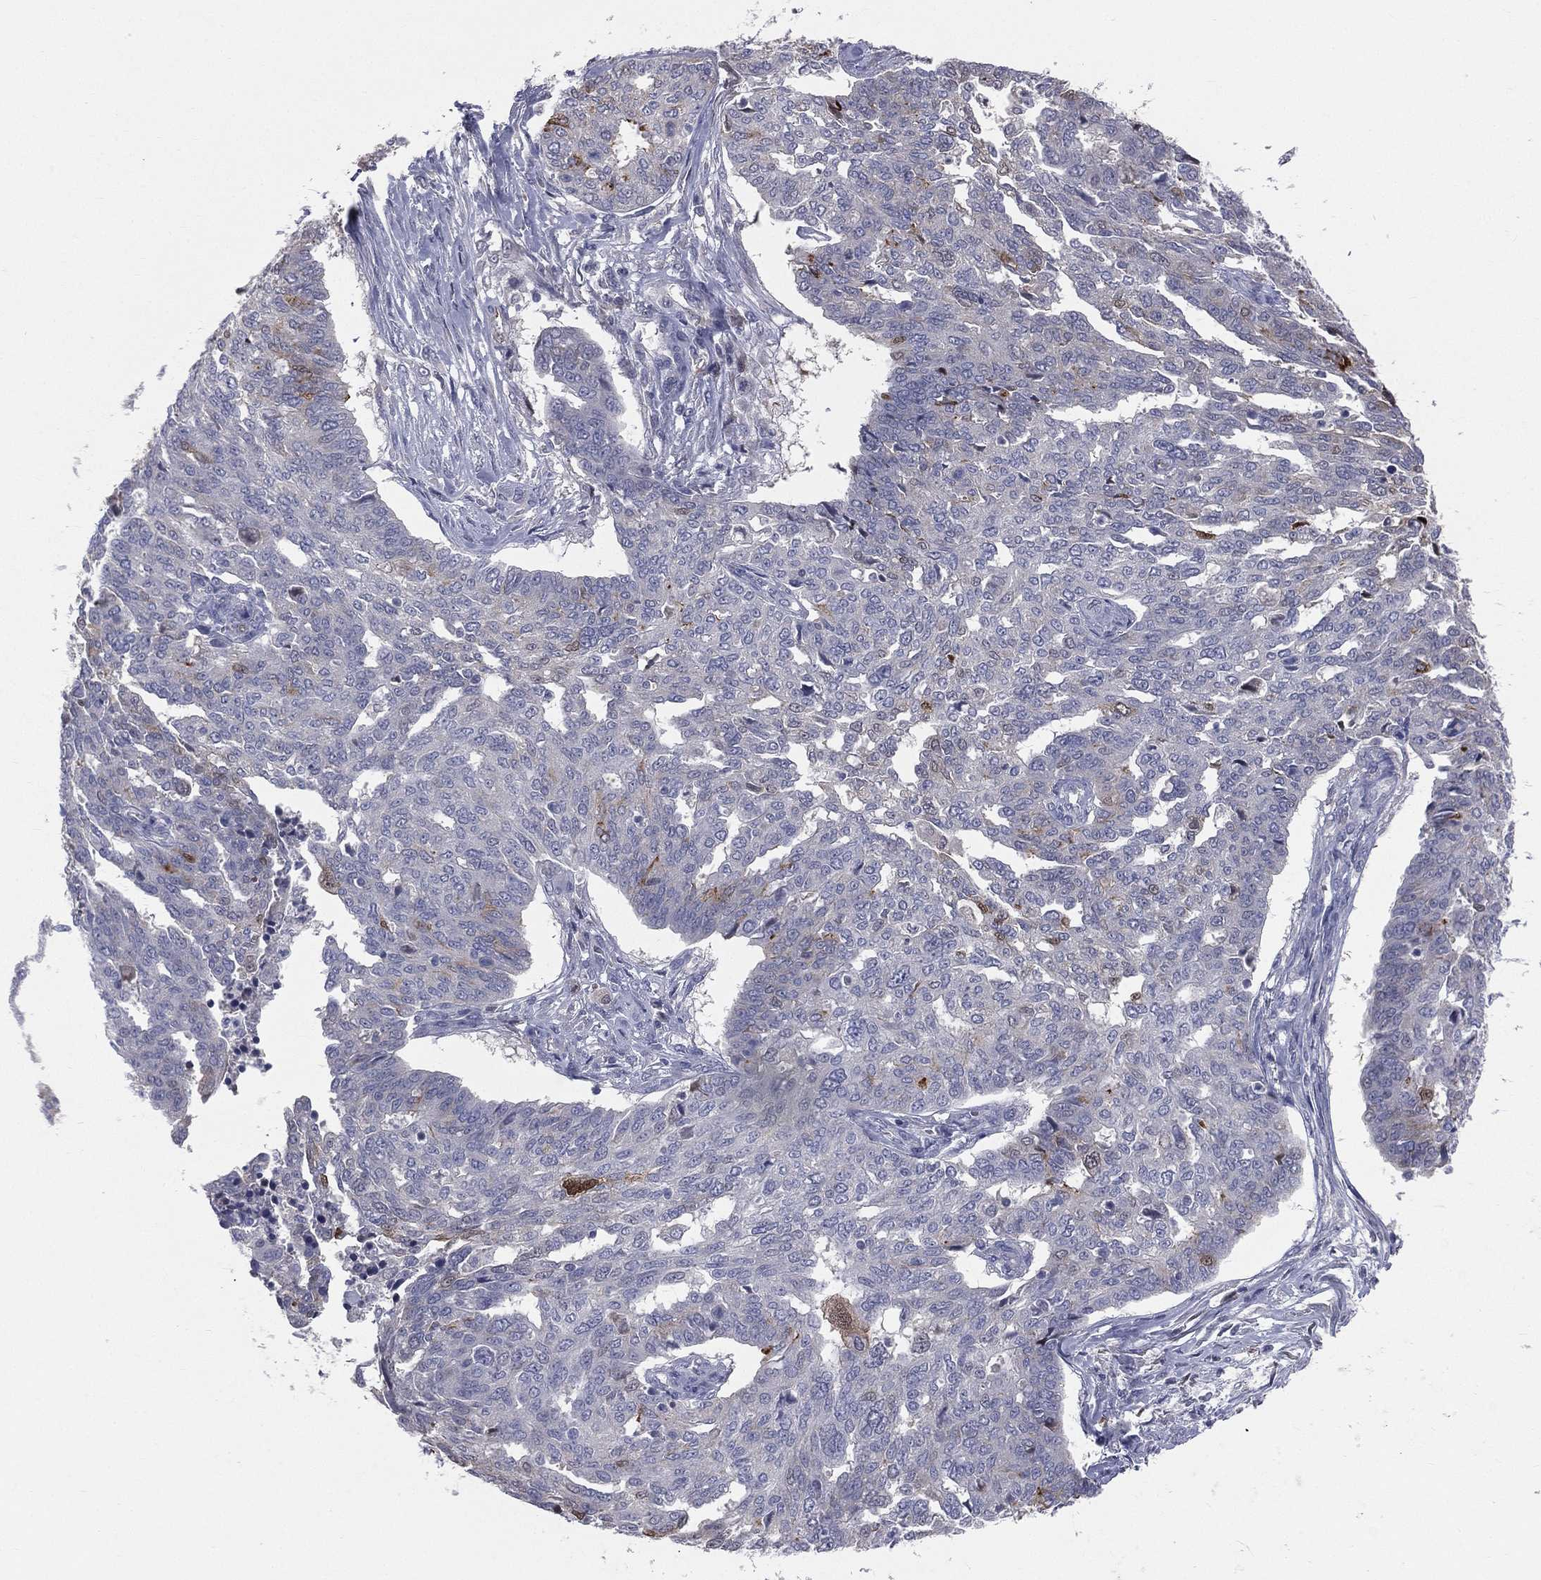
{"staining": {"intensity": "moderate", "quantity": "<25%", "location": "cytoplasmic/membranous"}, "tissue": "ovarian cancer", "cell_type": "Tumor cells", "image_type": "cancer", "snomed": [{"axis": "morphology", "description": "Cystadenocarcinoma, serous, NOS"}, {"axis": "topography", "description": "Ovary"}], "caption": "A brown stain labels moderate cytoplasmic/membranous expression of a protein in human serous cystadenocarcinoma (ovarian) tumor cells.", "gene": "DMKN", "patient": {"sex": "female", "age": 67}}